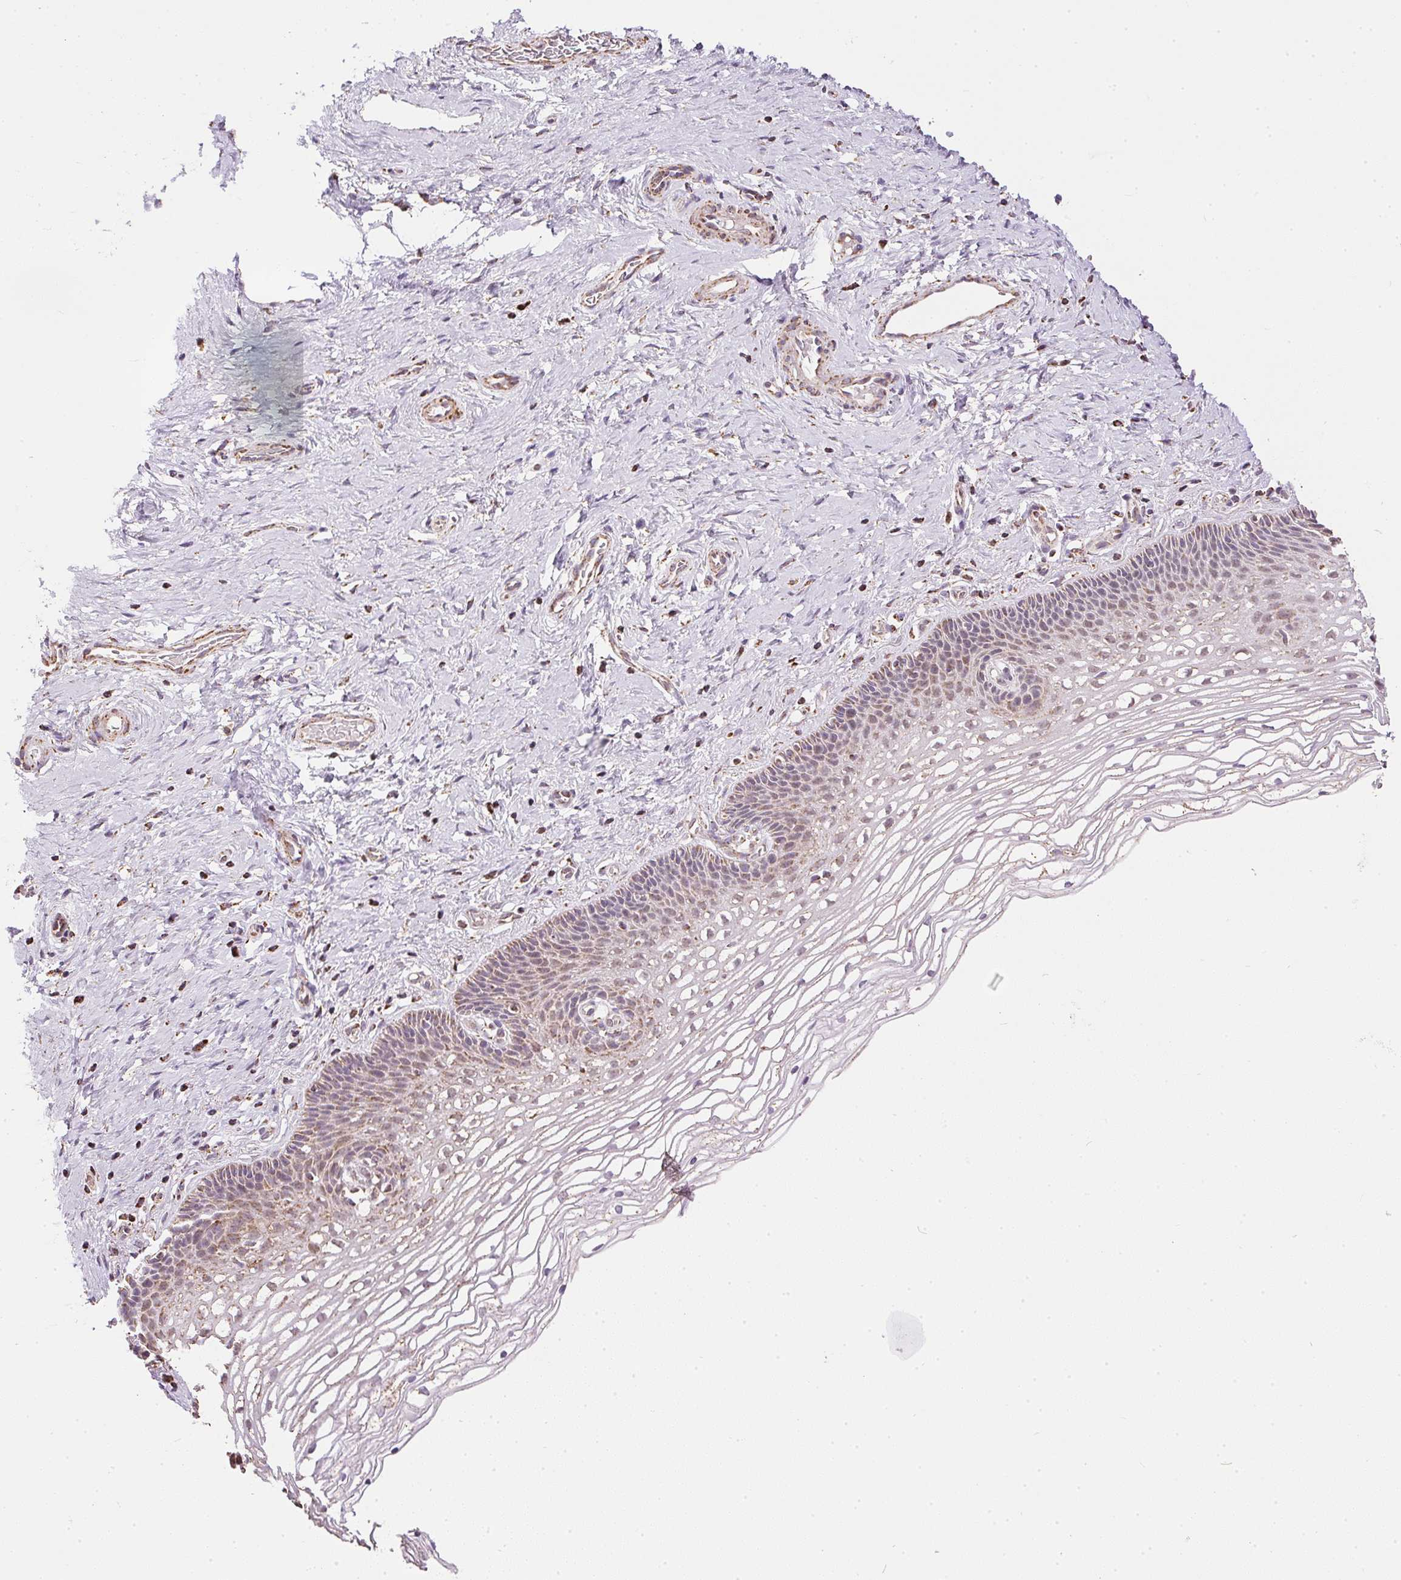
{"staining": {"intensity": "moderate", "quantity": ">75%", "location": "cytoplasmic/membranous"}, "tissue": "cervix", "cell_type": "Glandular cells", "image_type": "normal", "snomed": [{"axis": "morphology", "description": "Normal tissue, NOS"}, {"axis": "topography", "description": "Cervix"}], "caption": "Moderate cytoplasmic/membranous staining is appreciated in about >75% of glandular cells in unremarkable cervix.", "gene": "MAPK11", "patient": {"sex": "female", "age": 34}}